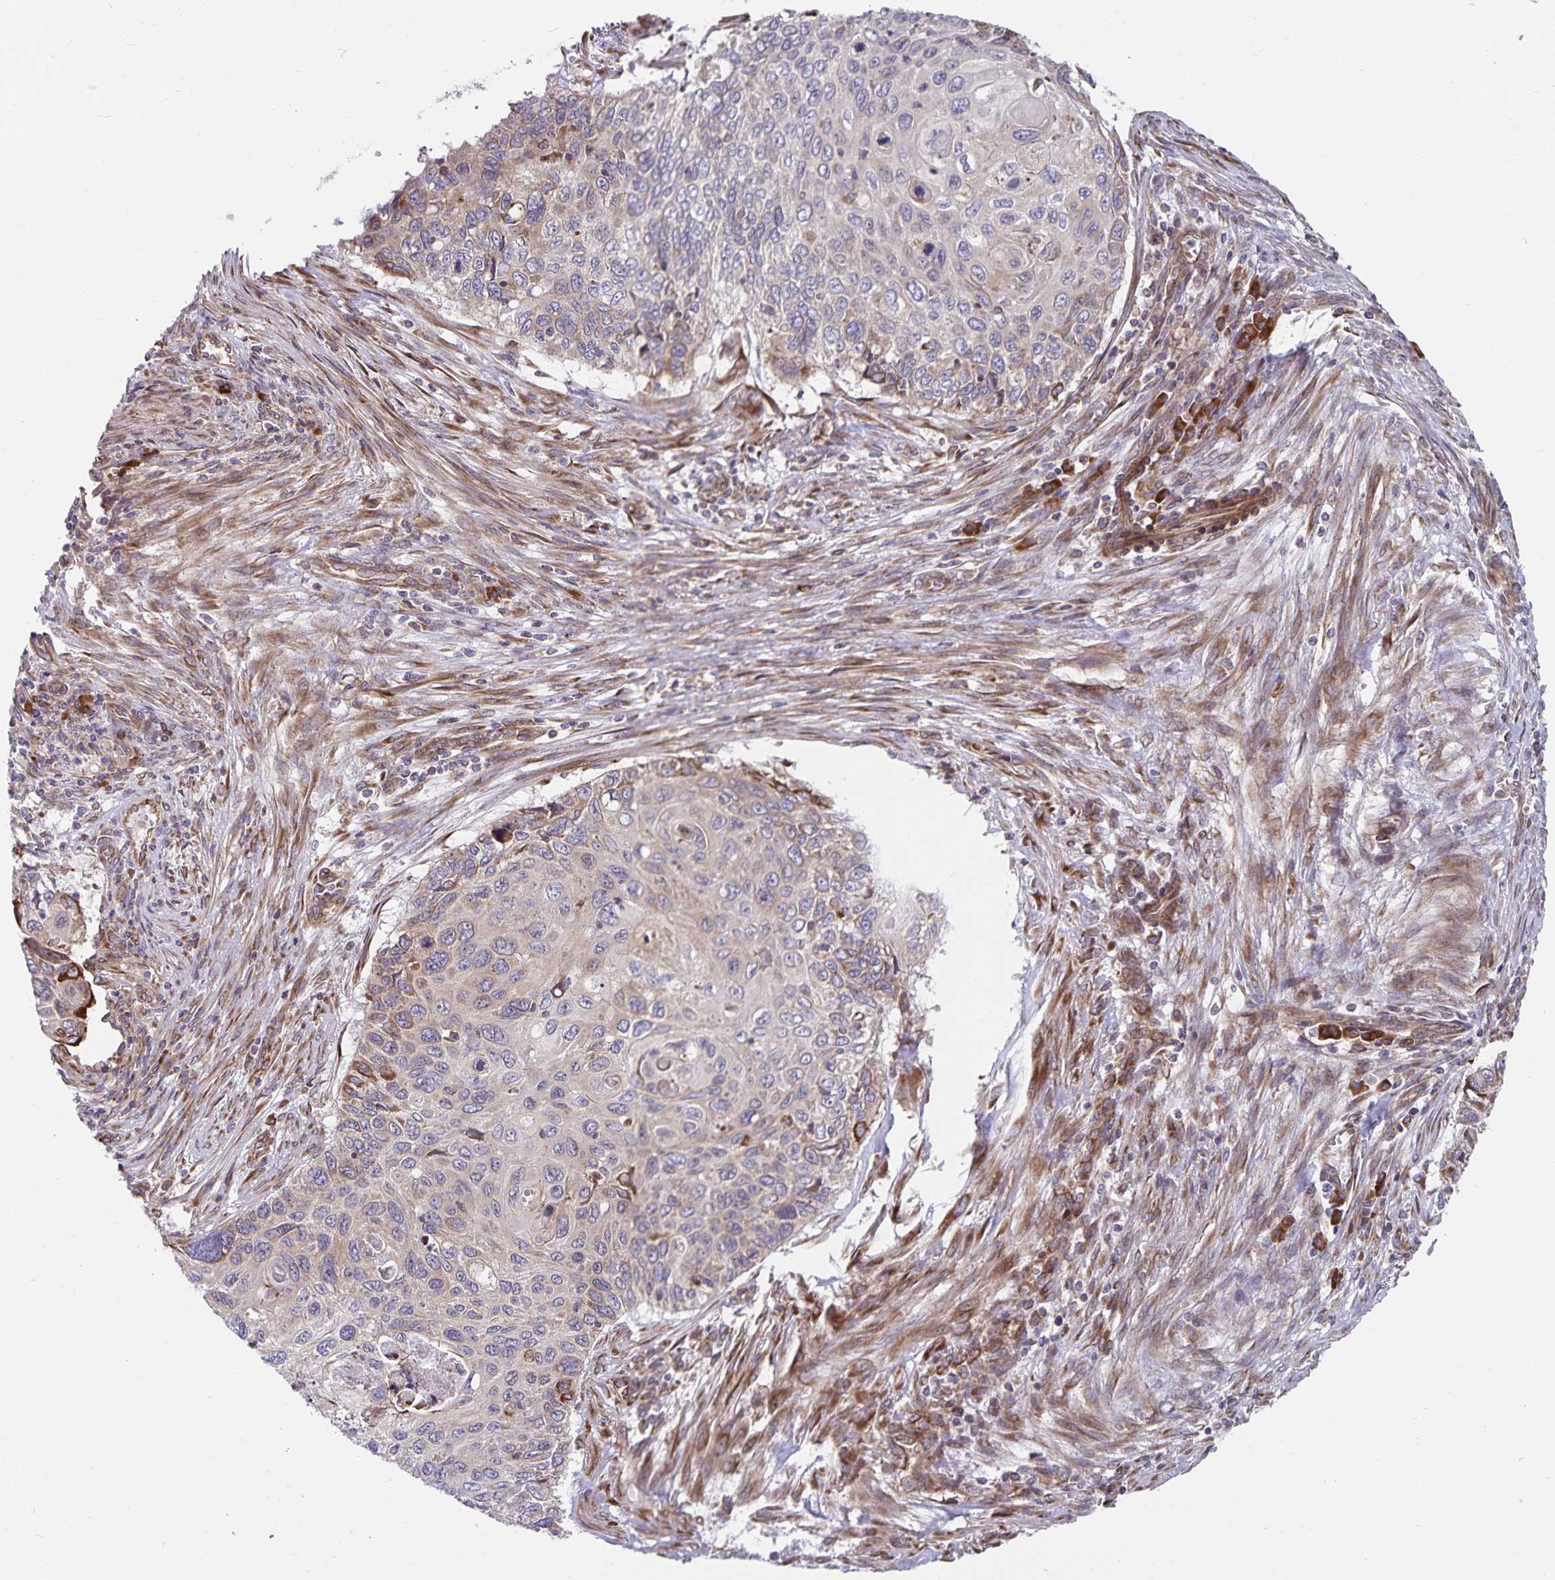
{"staining": {"intensity": "negative", "quantity": "none", "location": "none"}, "tissue": "cervical cancer", "cell_type": "Tumor cells", "image_type": "cancer", "snomed": [{"axis": "morphology", "description": "Squamous cell carcinoma, NOS"}, {"axis": "topography", "description": "Cervix"}], "caption": "Immunohistochemistry micrograph of neoplastic tissue: cervical squamous cell carcinoma stained with DAB (3,3'-diaminobenzidine) displays no significant protein positivity in tumor cells.", "gene": "SEC62", "patient": {"sex": "female", "age": 70}}